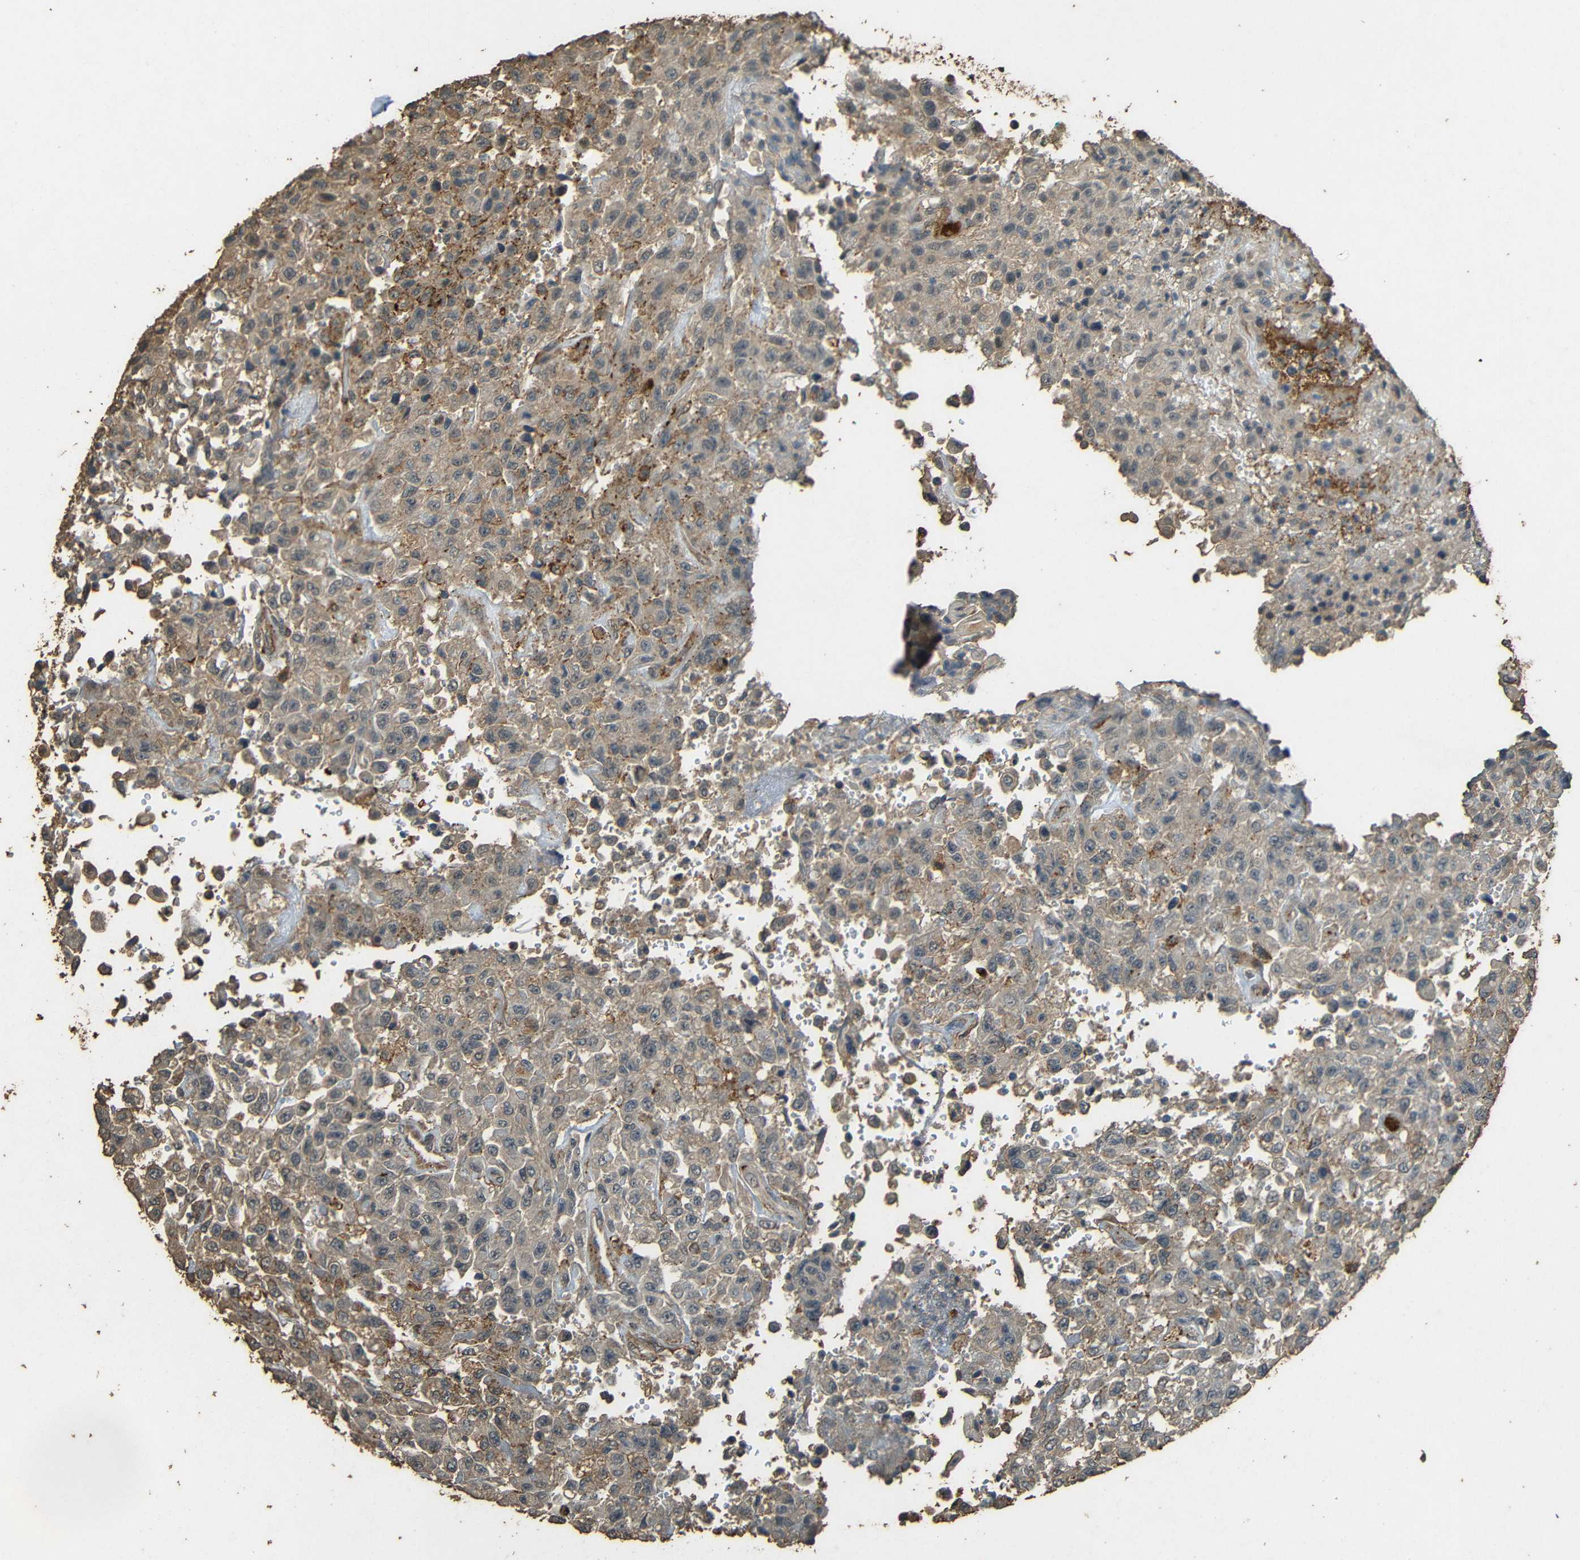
{"staining": {"intensity": "weak", "quantity": ">75%", "location": "cytoplasmic/membranous"}, "tissue": "urothelial cancer", "cell_type": "Tumor cells", "image_type": "cancer", "snomed": [{"axis": "morphology", "description": "Urothelial carcinoma, High grade"}, {"axis": "topography", "description": "Urinary bladder"}], "caption": "Immunohistochemistry (IHC) (DAB (3,3'-diaminobenzidine)) staining of human high-grade urothelial carcinoma shows weak cytoplasmic/membranous protein positivity in about >75% of tumor cells.", "gene": "PDE5A", "patient": {"sex": "male", "age": 46}}